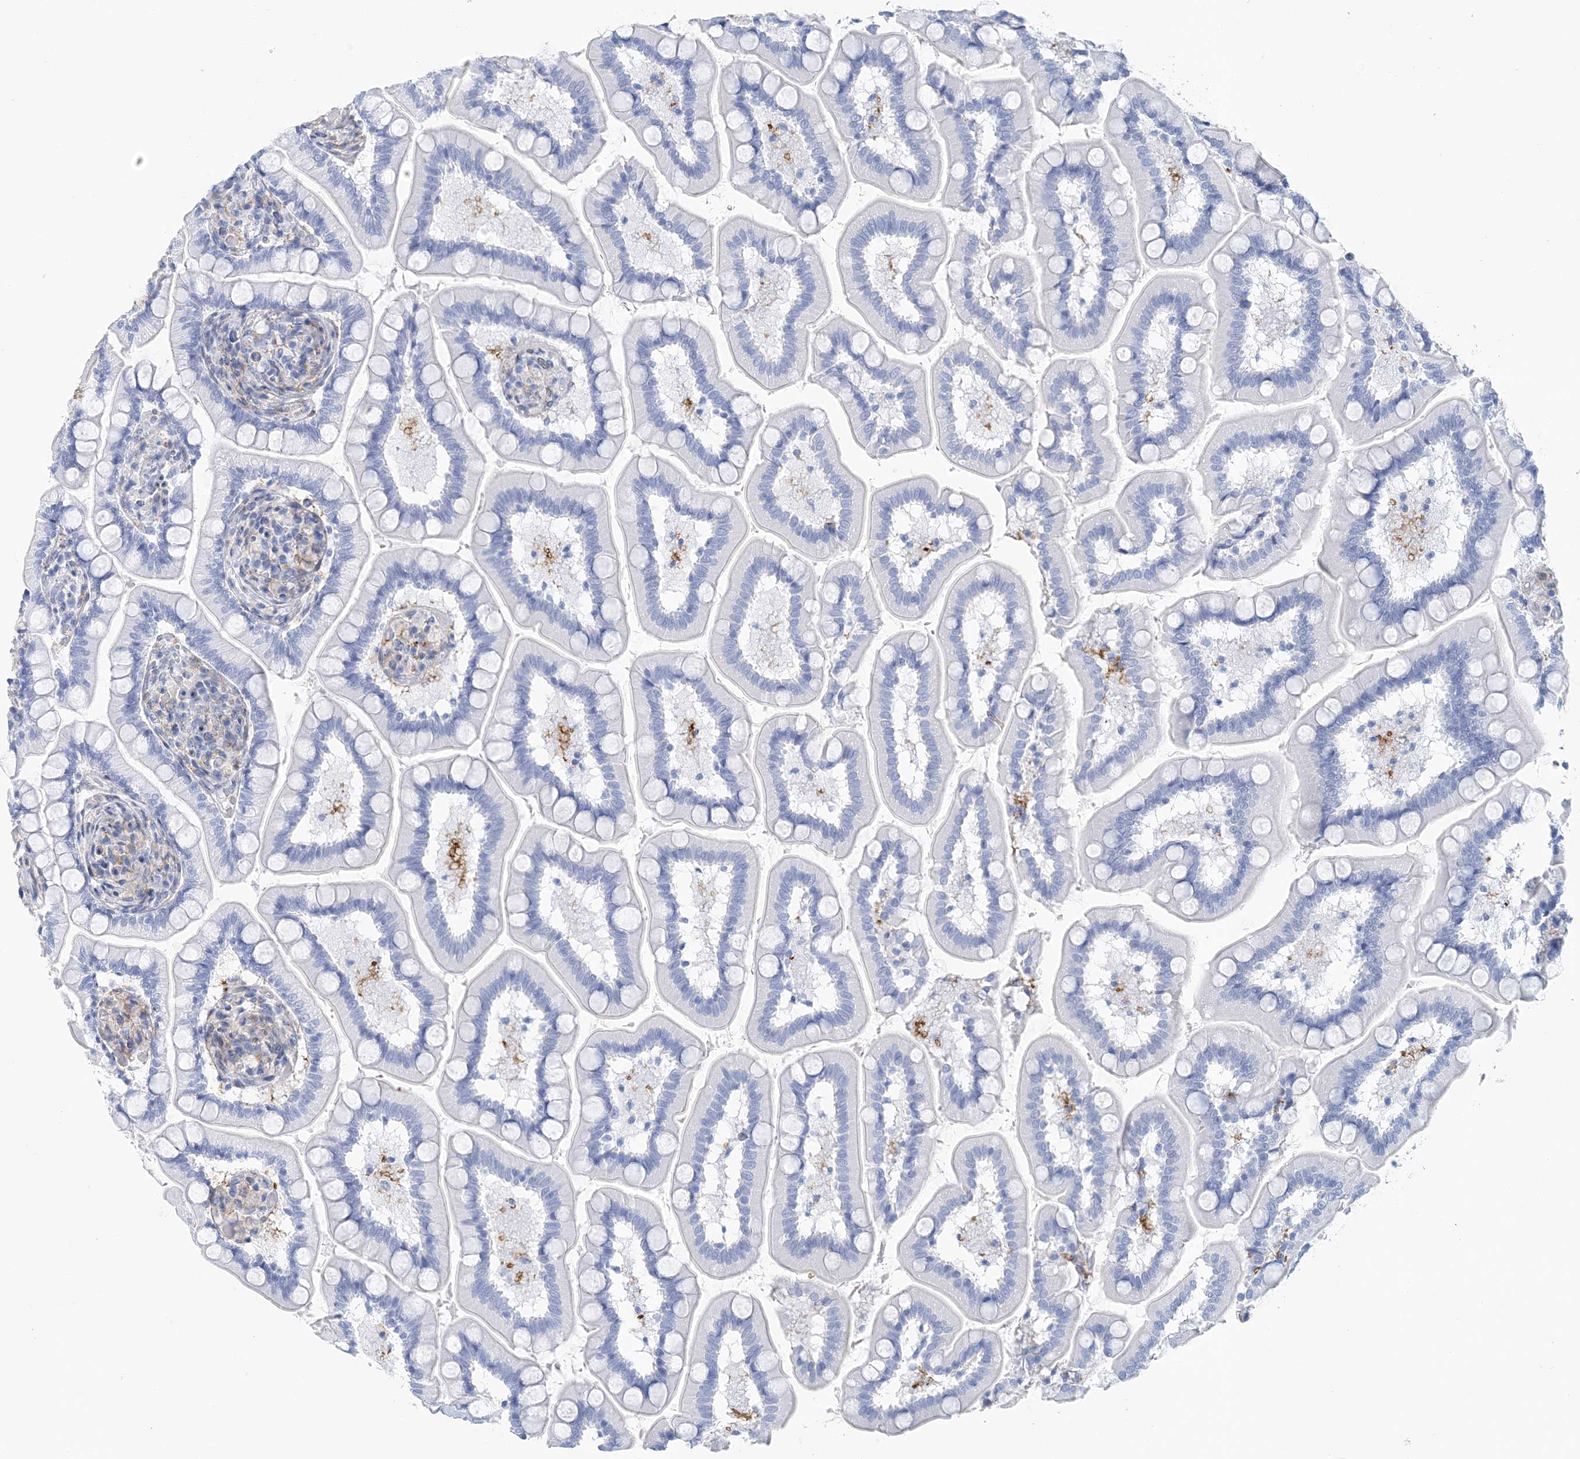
{"staining": {"intensity": "negative", "quantity": "none", "location": "none"}, "tissue": "small intestine", "cell_type": "Glandular cells", "image_type": "normal", "snomed": [{"axis": "morphology", "description": "Normal tissue, NOS"}, {"axis": "topography", "description": "Small intestine"}], "caption": "This is a histopathology image of IHC staining of benign small intestine, which shows no staining in glandular cells. (DAB (3,3'-diaminobenzidine) immunohistochemistry (IHC) visualized using brightfield microscopy, high magnification).", "gene": "NKX6", "patient": {"sex": "female", "age": 64}}